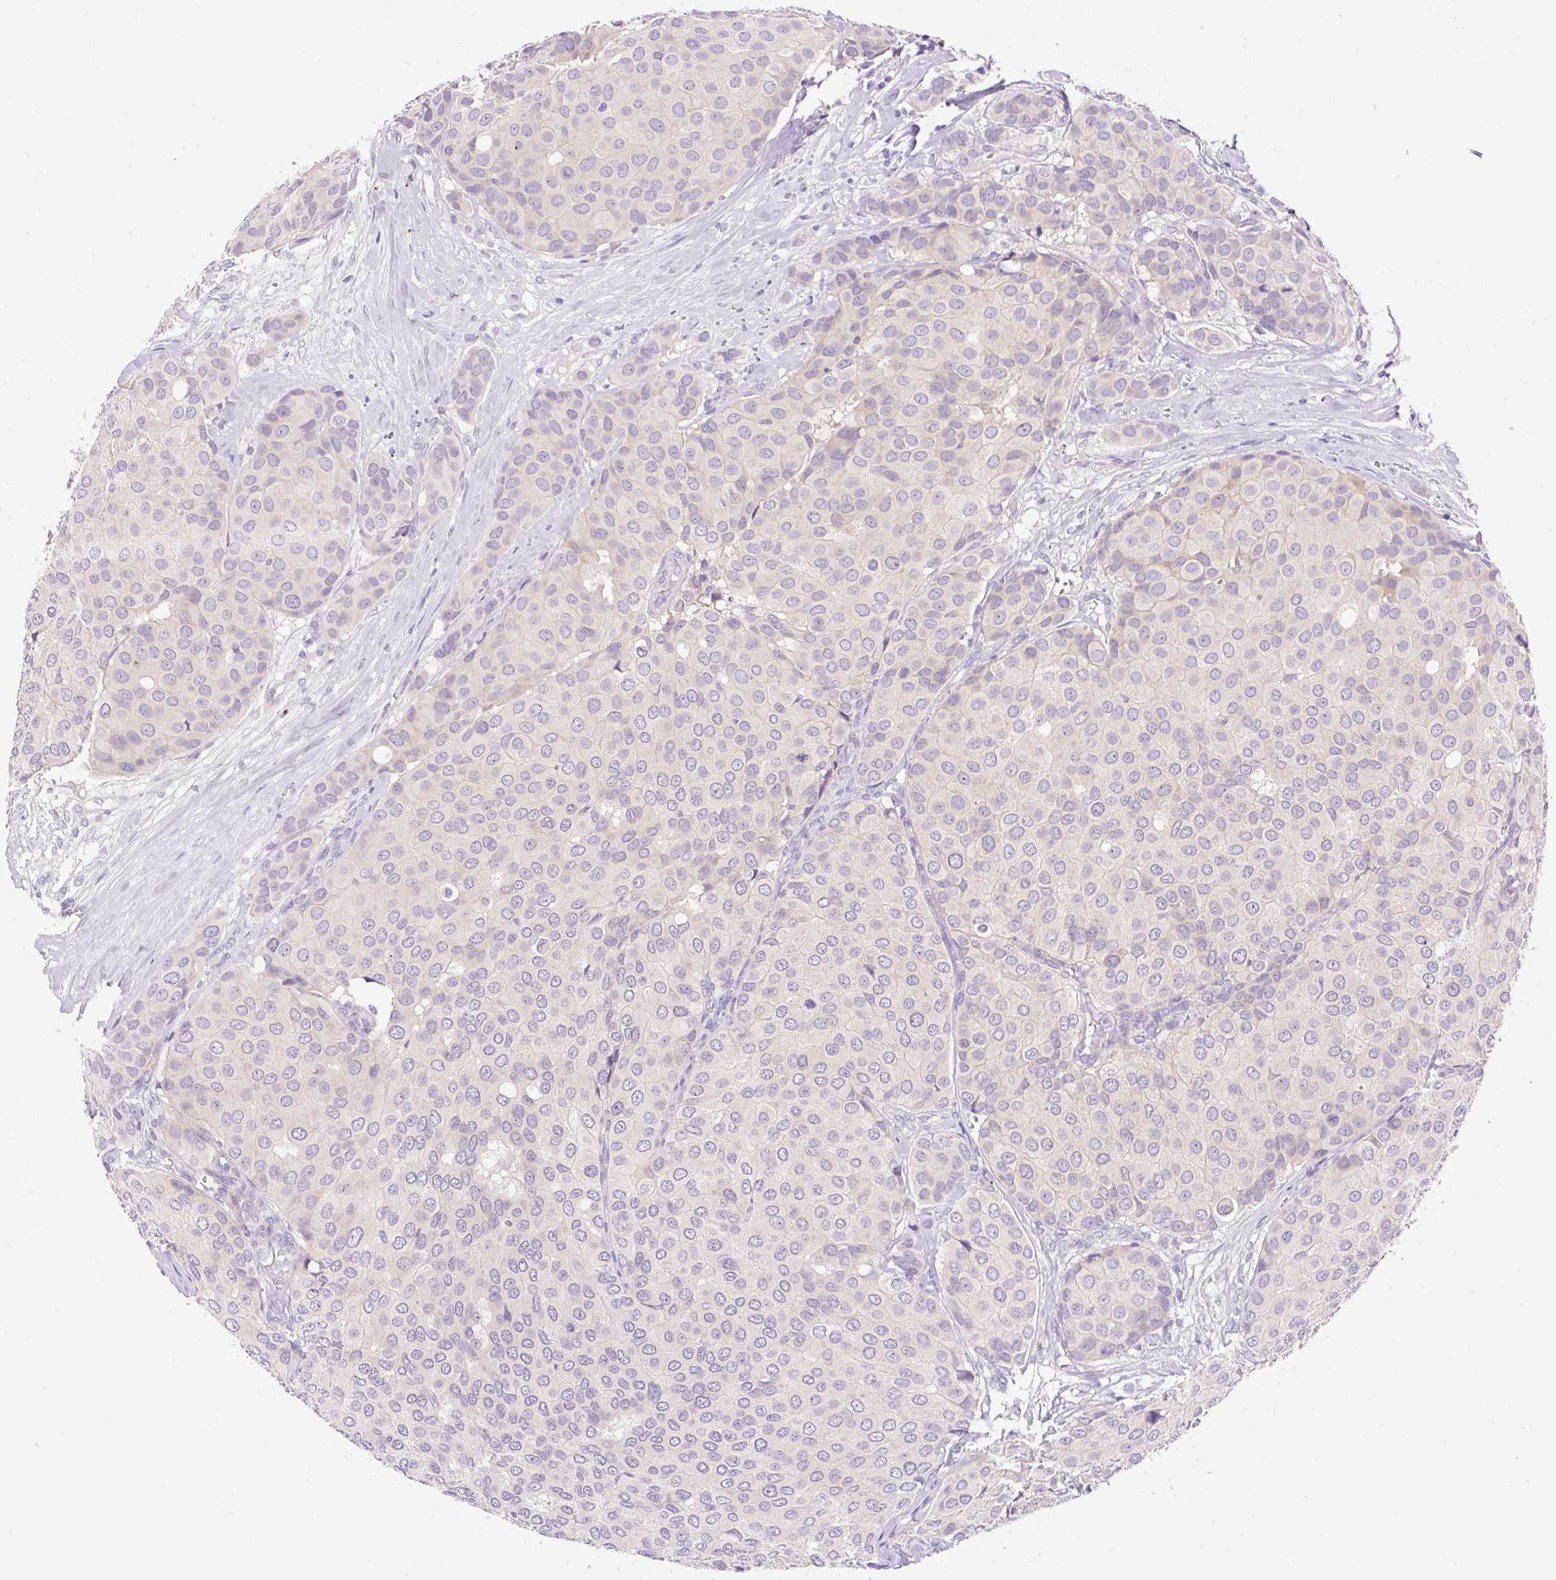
{"staining": {"intensity": "negative", "quantity": "none", "location": "none"}, "tissue": "breast cancer", "cell_type": "Tumor cells", "image_type": "cancer", "snomed": [{"axis": "morphology", "description": "Duct carcinoma"}, {"axis": "topography", "description": "Breast"}], "caption": "Tumor cells are negative for protein expression in human breast cancer.", "gene": "LHFPL5", "patient": {"sex": "female", "age": 70}}